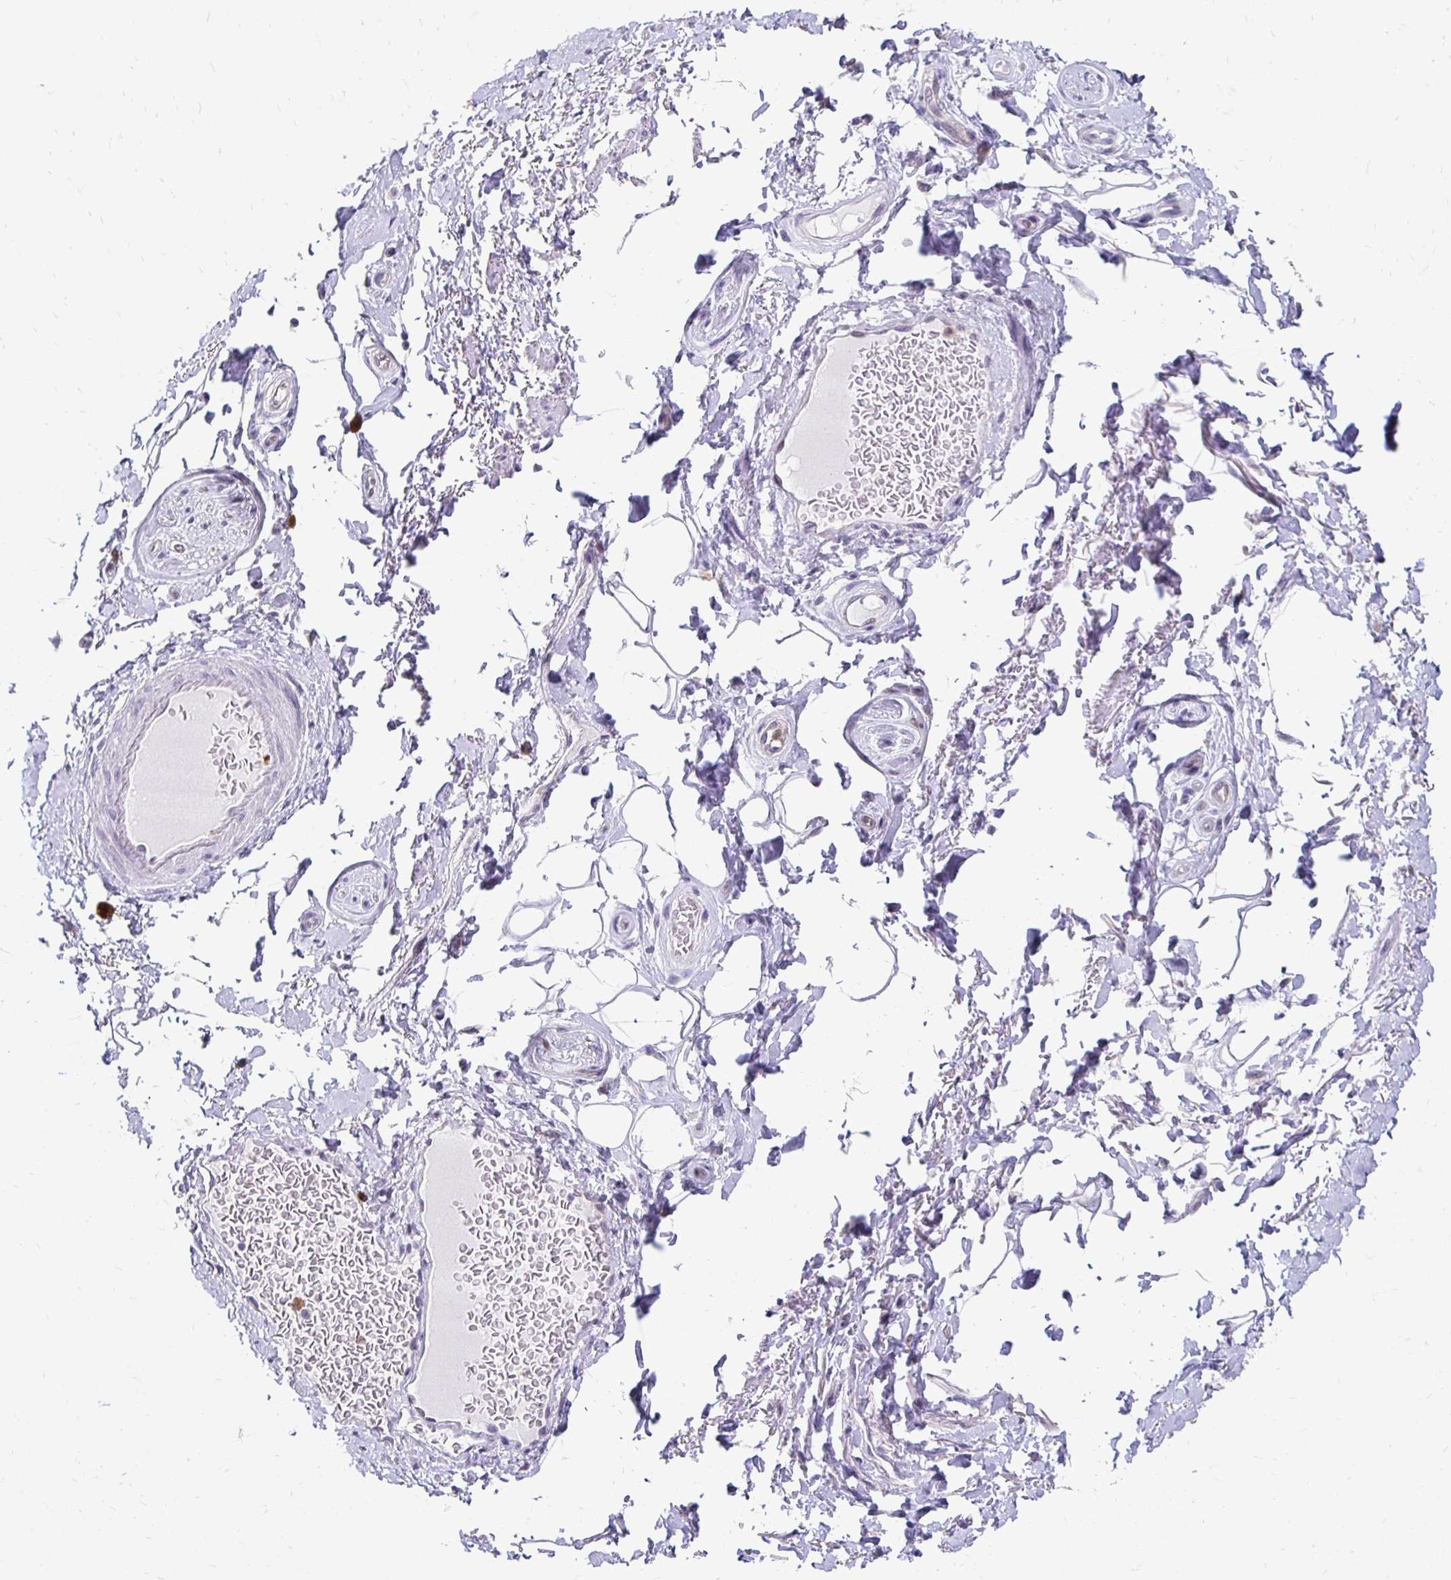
{"staining": {"intensity": "negative", "quantity": "none", "location": "none"}, "tissue": "adipose tissue", "cell_type": "Adipocytes", "image_type": "normal", "snomed": [{"axis": "morphology", "description": "Normal tissue, NOS"}, {"axis": "topography", "description": "Peripheral nerve tissue"}], "caption": "IHC photomicrograph of benign adipose tissue: adipose tissue stained with DAB exhibits no significant protein expression in adipocytes.", "gene": "PADI2", "patient": {"sex": "male", "age": 51}}